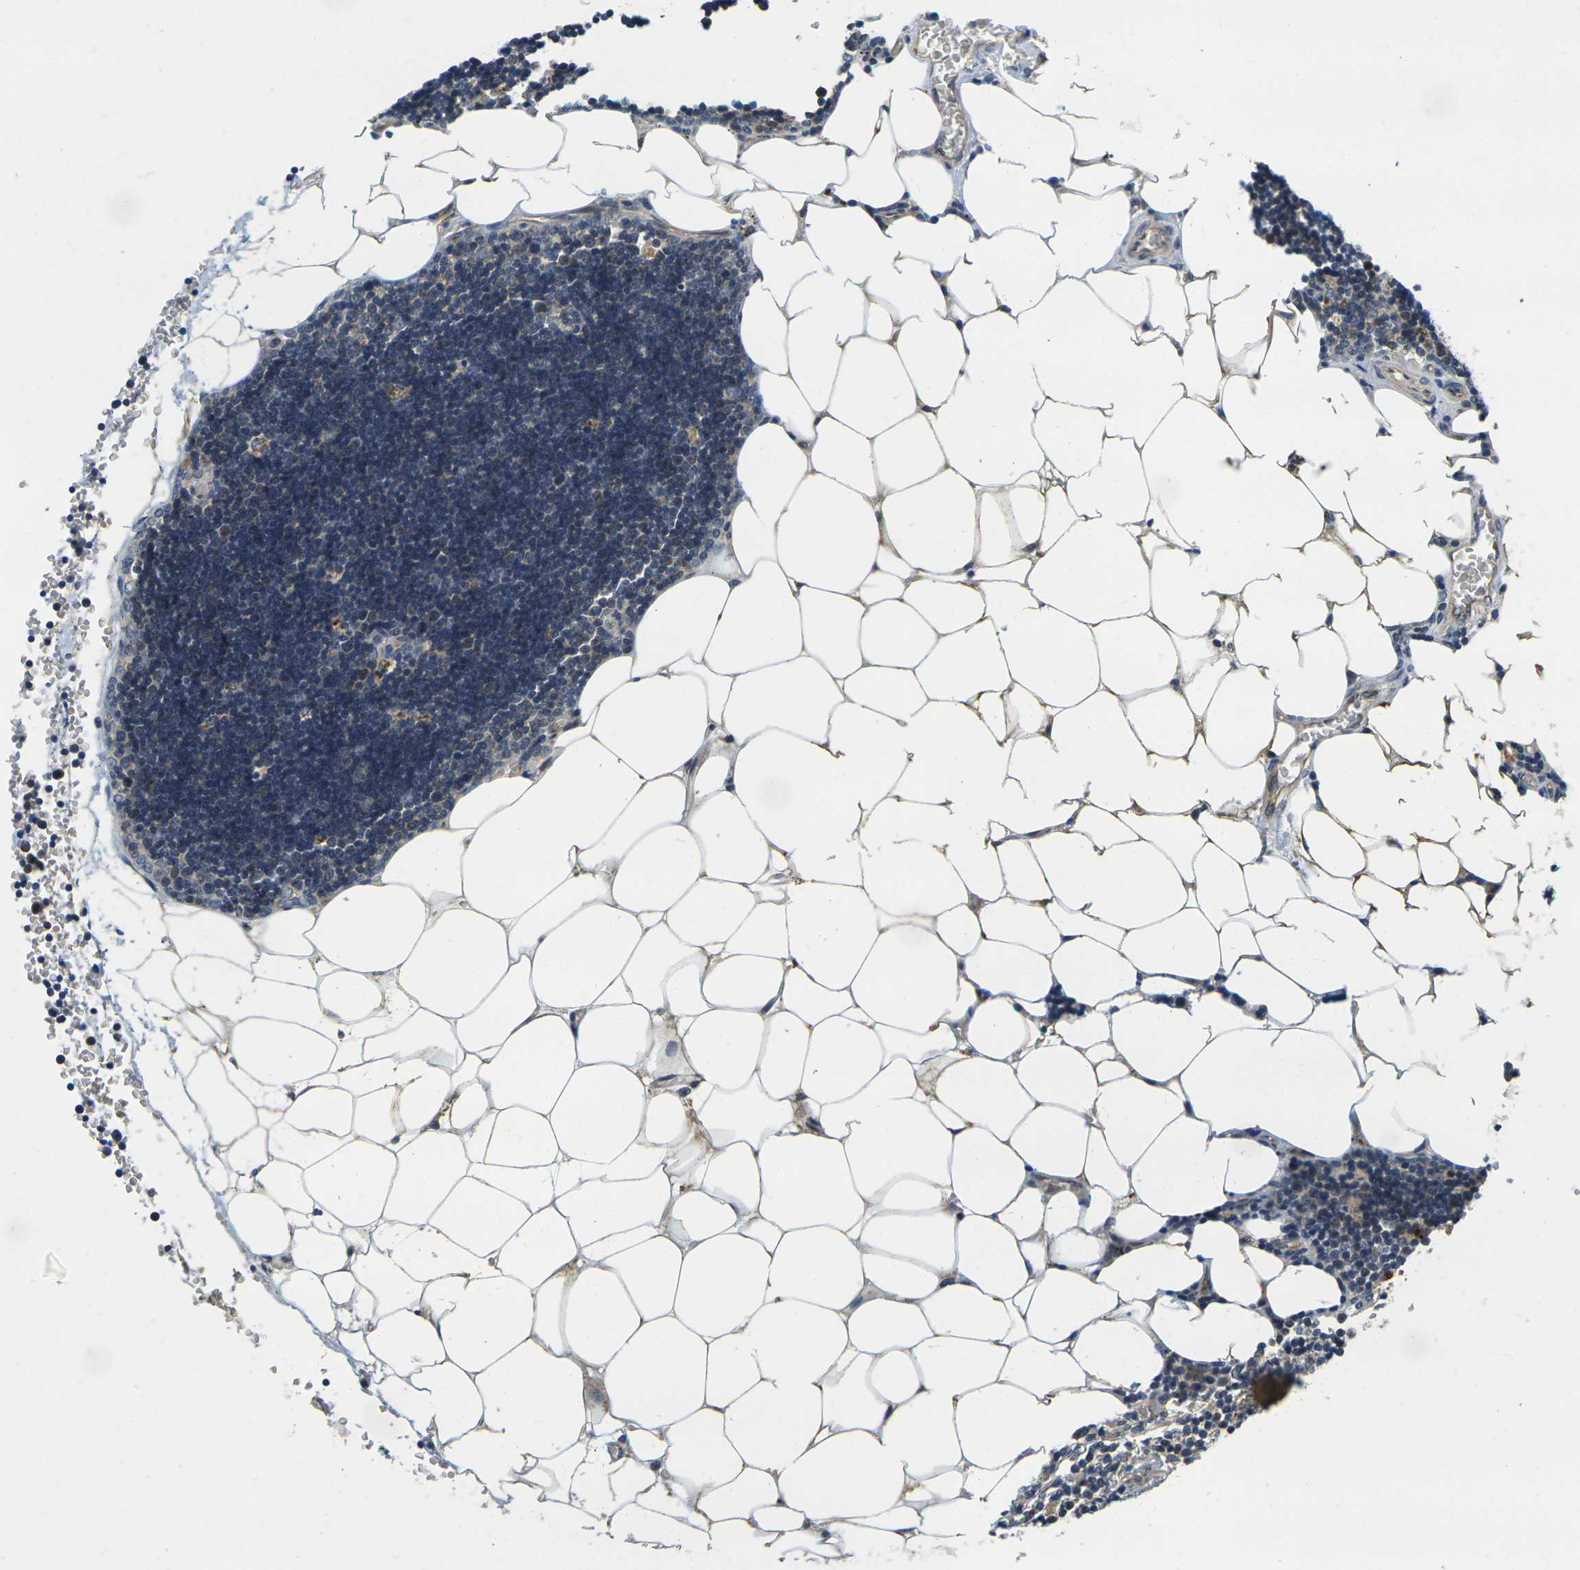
{"staining": {"intensity": "moderate", "quantity": "<25%", "location": "cytoplasmic/membranous"}, "tissue": "lymph node", "cell_type": "Germinal center cells", "image_type": "normal", "snomed": [{"axis": "morphology", "description": "Normal tissue, NOS"}, {"axis": "topography", "description": "Lymph node"}], "caption": "Immunohistochemistry (IHC) of benign lymph node demonstrates low levels of moderate cytoplasmic/membranous staining in approximately <25% of germinal center cells. Nuclei are stained in blue.", "gene": "MINAR2", "patient": {"sex": "male", "age": 33}}